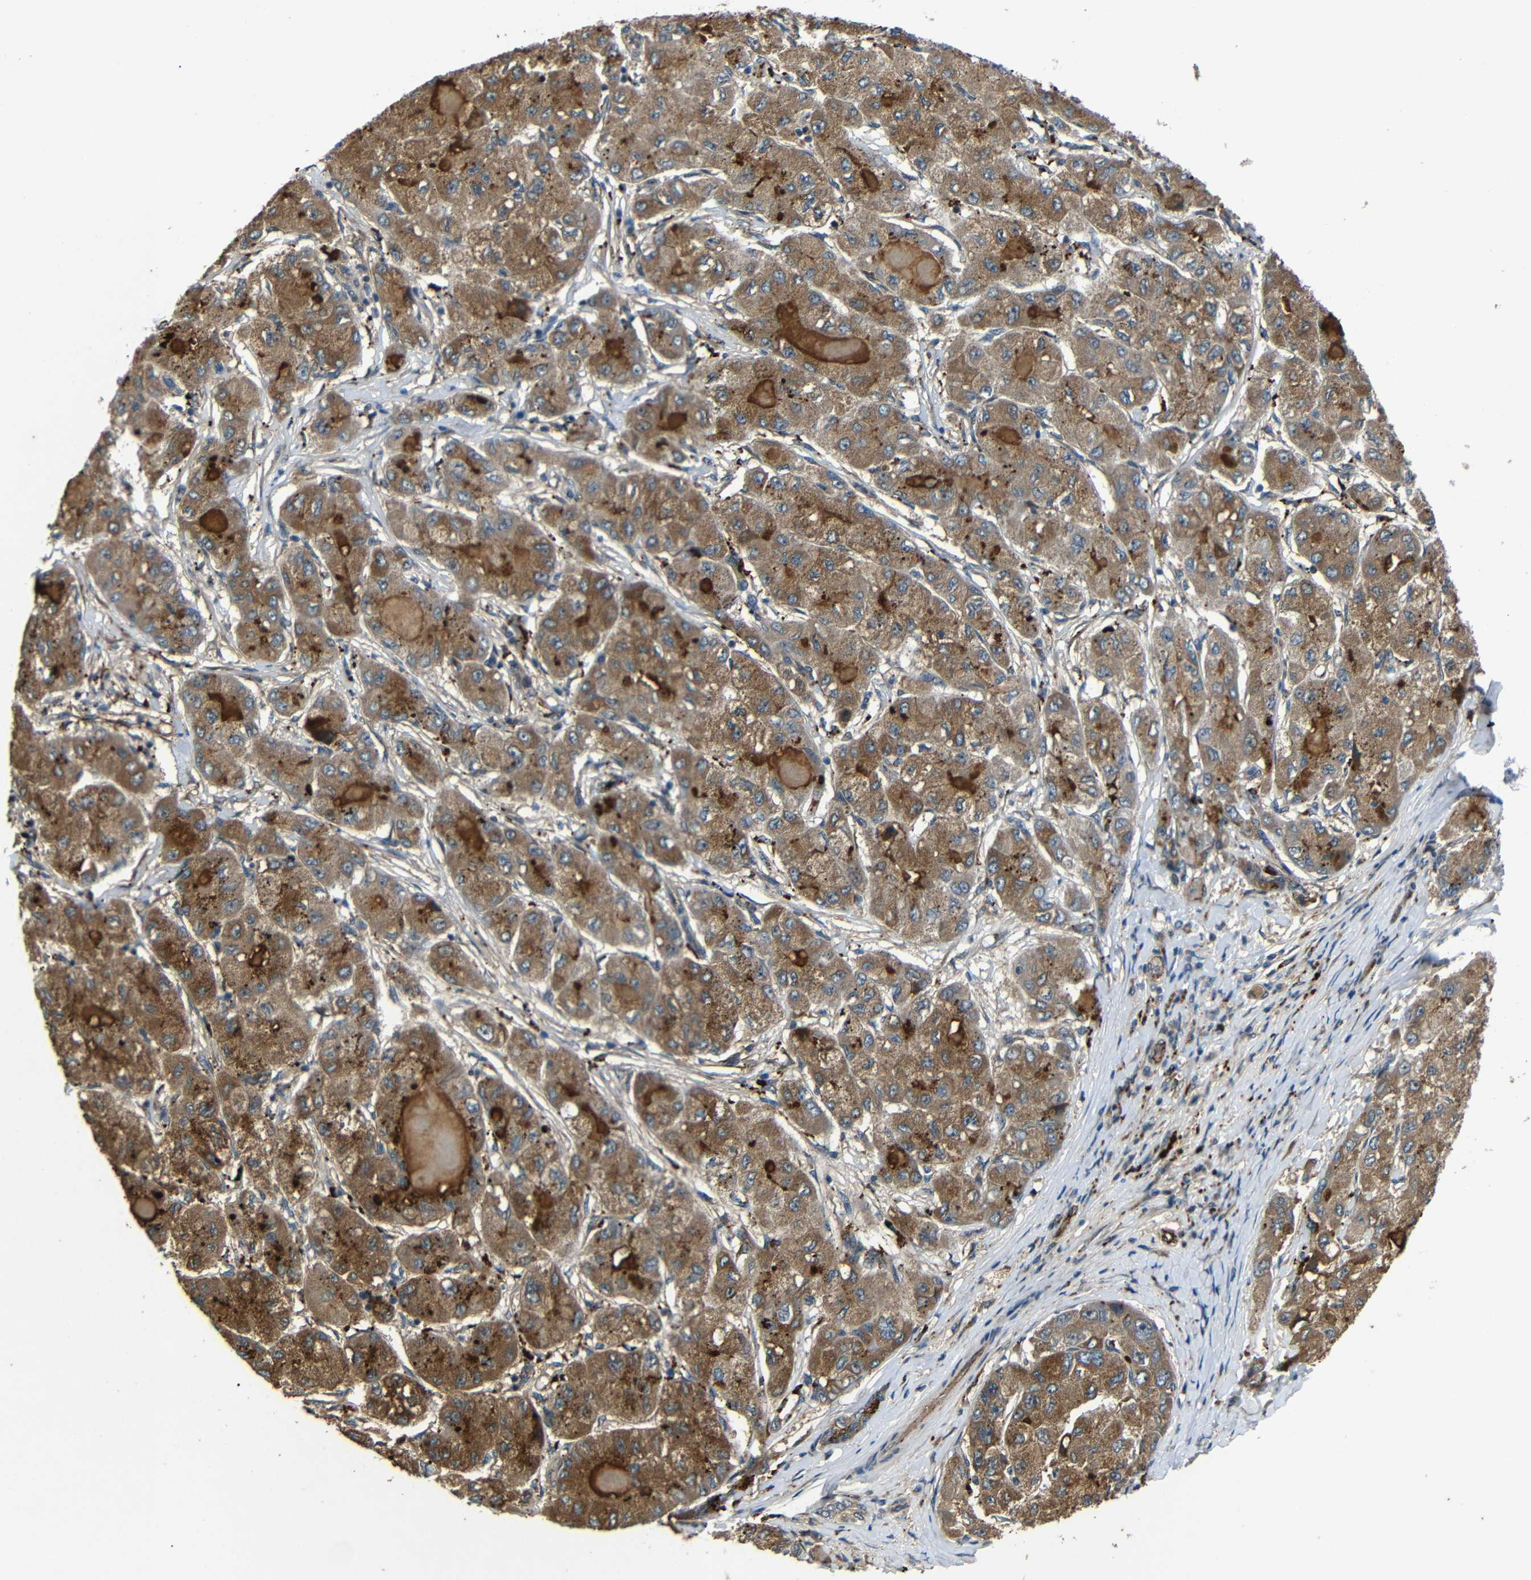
{"staining": {"intensity": "moderate", "quantity": ">75%", "location": "cytoplasmic/membranous"}, "tissue": "liver cancer", "cell_type": "Tumor cells", "image_type": "cancer", "snomed": [{"axis": "morphology", "description": "Carcinoma, Hepatocellular, NOS"}, {"axis": "topography", "description": "Liver"}], "caption": "Moderate cytoplasmic/membranous protein staining is seen in approximately >75% of tumor cells in liver cancer.", "gene": "ATP7A", "patient": {"sex": "male", "age": 80}}